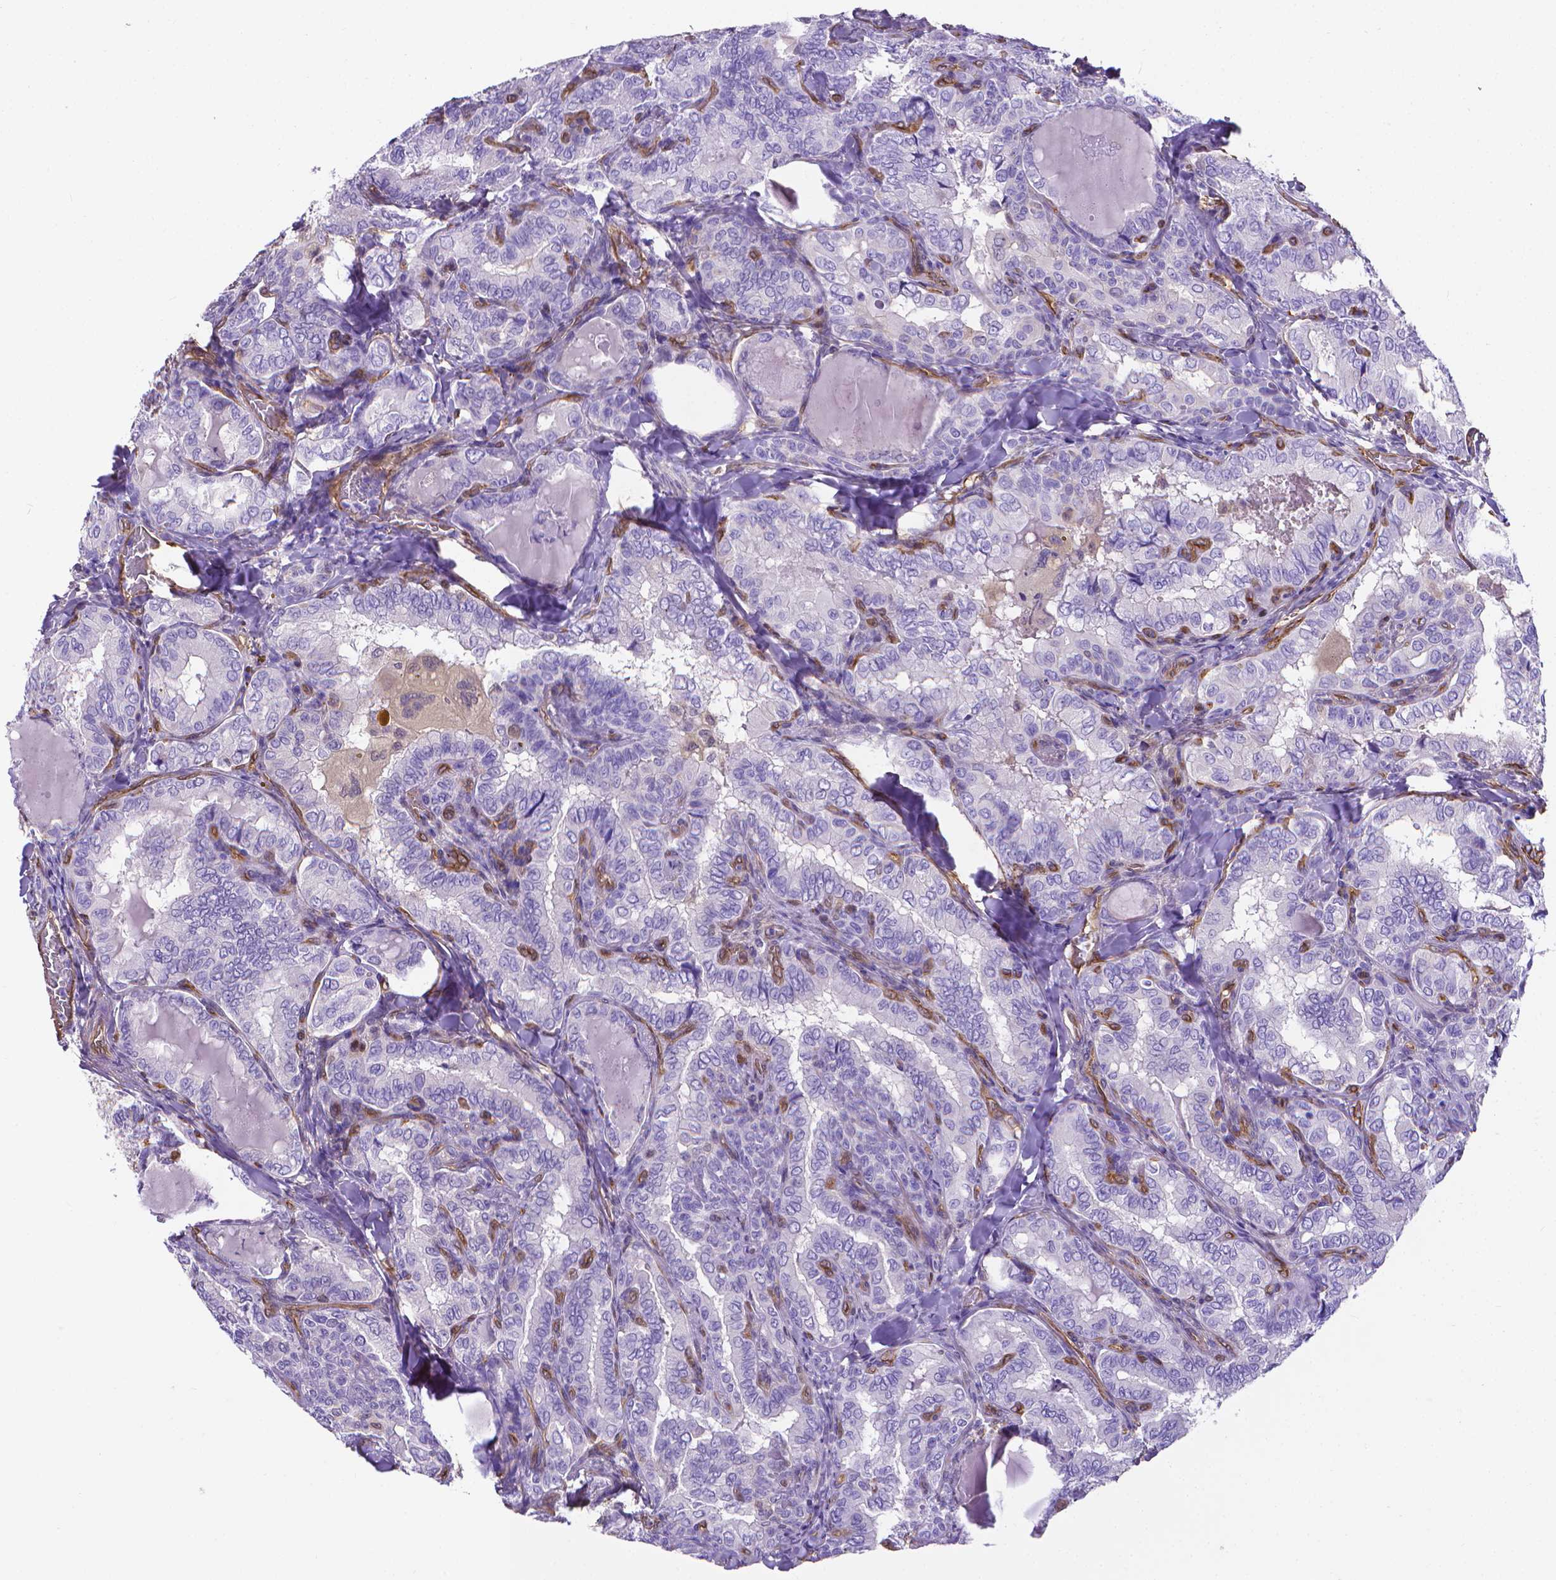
{"staining": {"intensity": "negative", "quantity": "none", "location": "none"}, "tissue": "thyroid cancer", "cell_type": "Tumor cells", "image_type": "cancer", "snomed": [{"axis": "morphology", "description": "Papillary adenocarcinoma, NOS"}, {"axis": "topography", "description": "Thyroid gland"}], "caption": "Immunohistochemical staining of papillary adenocarcinoma (thyroid) exhibits no significant positivity in tumor cells.", "gene": "CLIC4", "patient": {"sex": "female", "age": 75}}